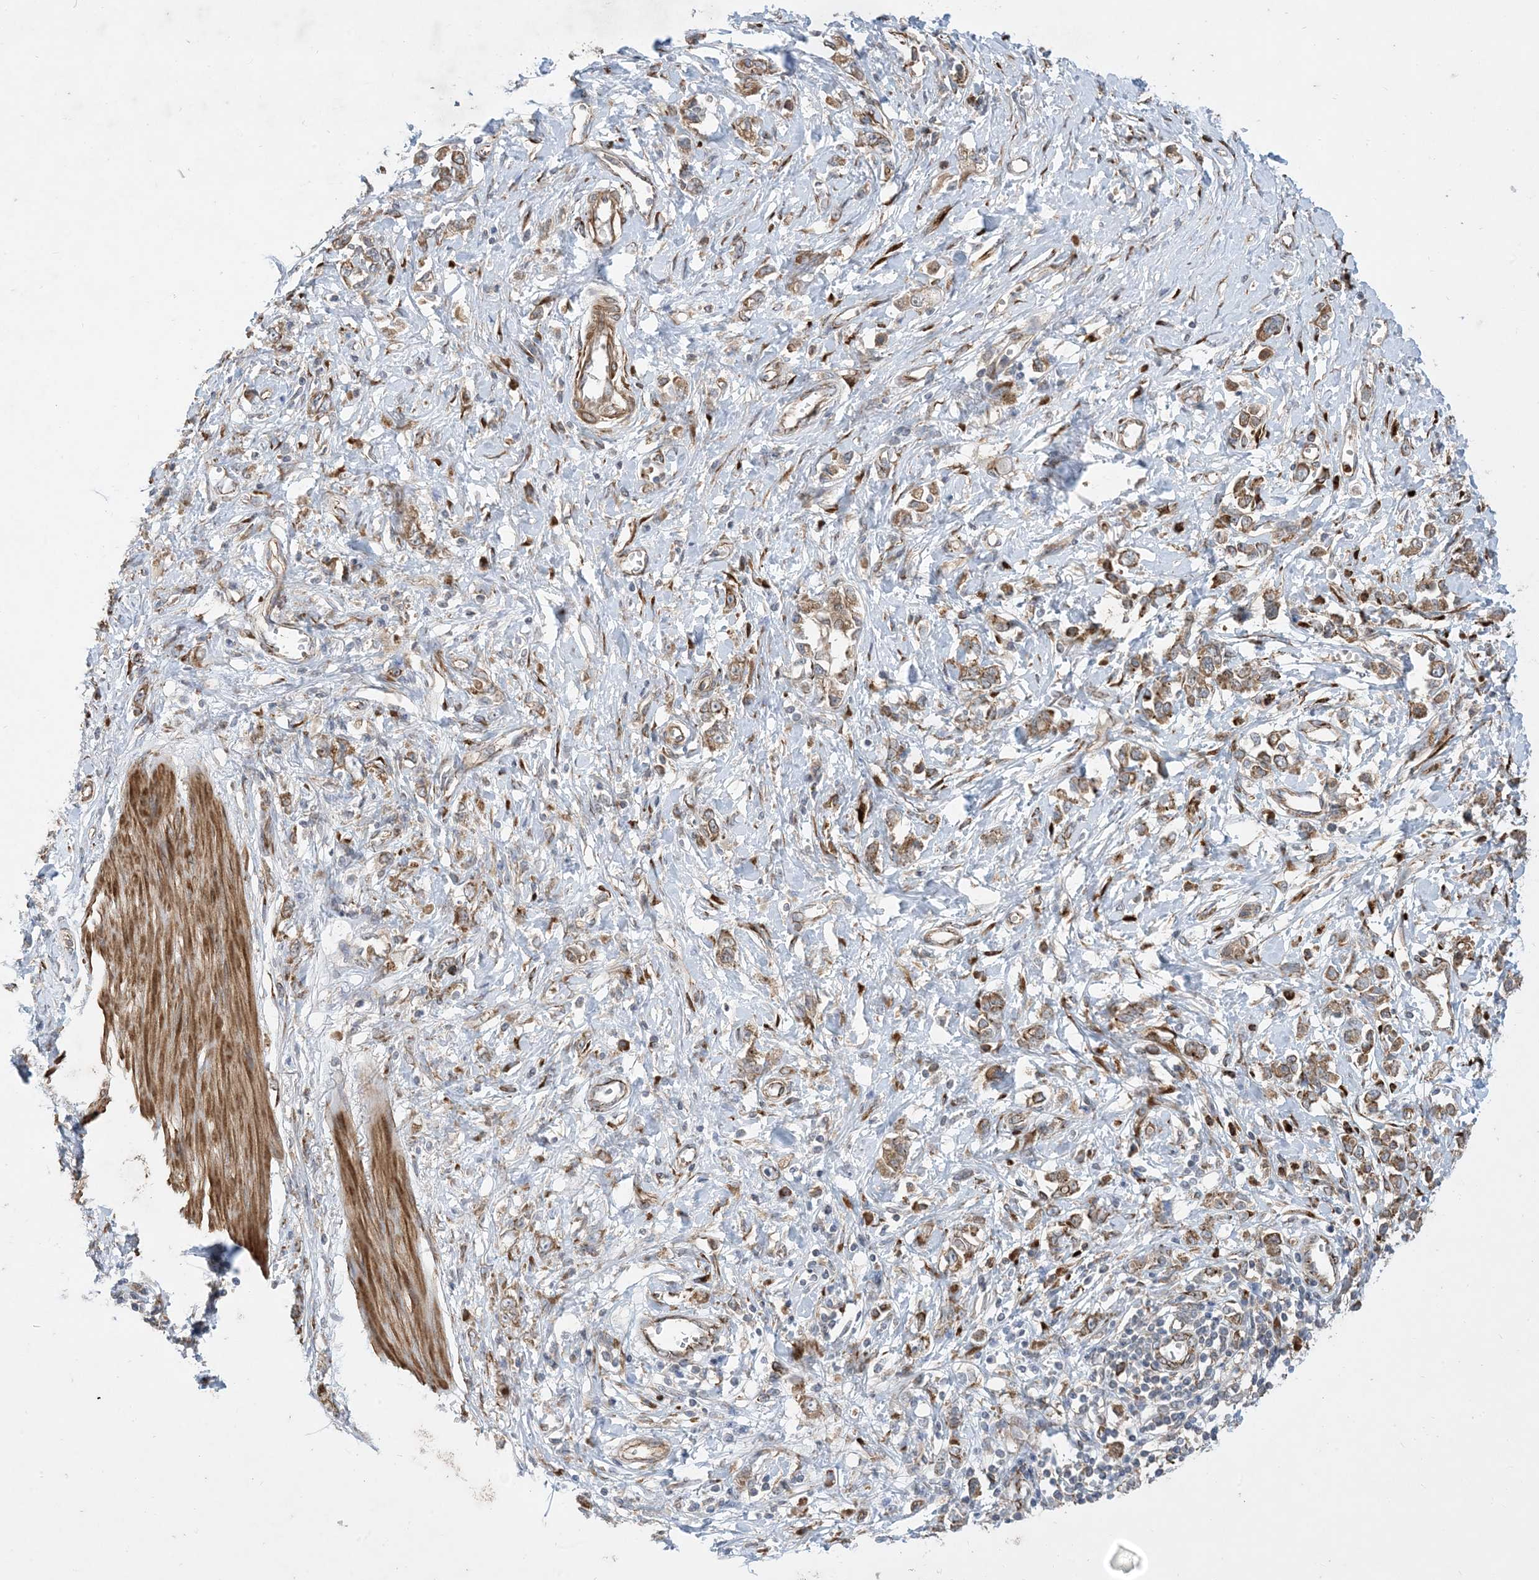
{"staining": {"intensity": "moderate", "quantity": ">75%", "location": "cytoplasmic/membranous"}, "tissue": "stomach cancer", "cell_type": "Tumor cells", "image_type": "cancer", "snomed": [{"axis": "morphology", "description": "Adenocarcinoma, NOS"}, {"axis": "topography", "description": "Stomach"}], "caption": "Stomach adenocarcinoma stained with immunohistochemistry (IHC) exhibits moderate cytoplasmic/membranous staining in approximately >75% of tumor cells. (Stains: DAB in brown, nuclei in blue, Microscopy: brightfield microscopy at high magnification).", "gene": "OTOP1", "patient": {"sex": "female", "age": 76}}